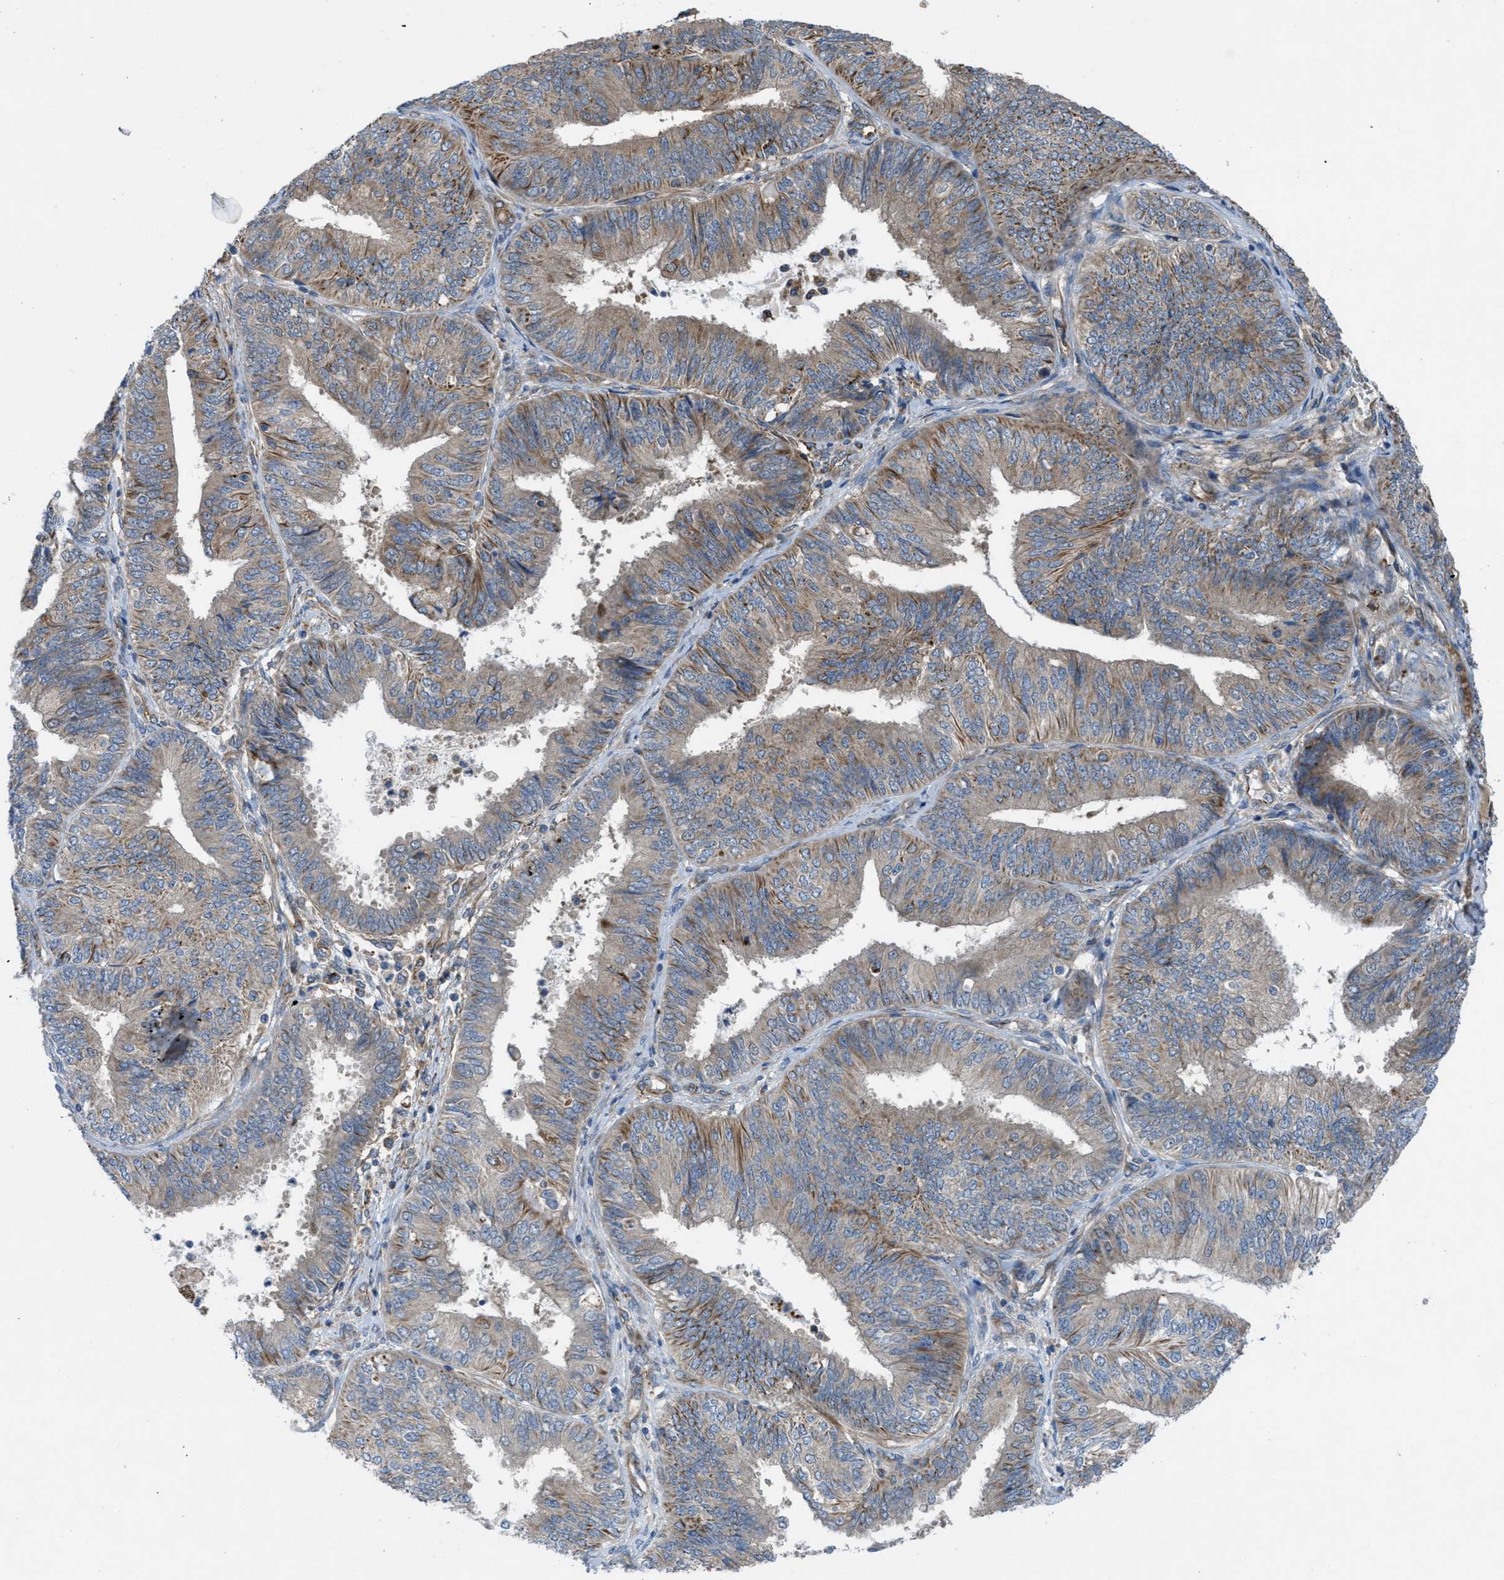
{"staining": {"intensity": "weak", "quantity": "<25%", "location": "cytoplasmic/membranous"}, "tissue": "endometrial cancer", "cell_type": "Tumor cells", "image_type": "cancer", "snomed": [{"axis": "morphology", "description": "Adenocarcinoma, NOS"}, {"axis": "topography", "description": "Endometrium"}], "caption": "Endometrial adenocarcinoma was stained to show a protein in brown. There is no significant positivity in tumor cells. (Stains: DAB IHC with hematoxylin counter stain, Microscopy: brightfield microscopy at high magnification).", "gene": "SLC6A9", "patient": {"sex": "female", "age": 58}}